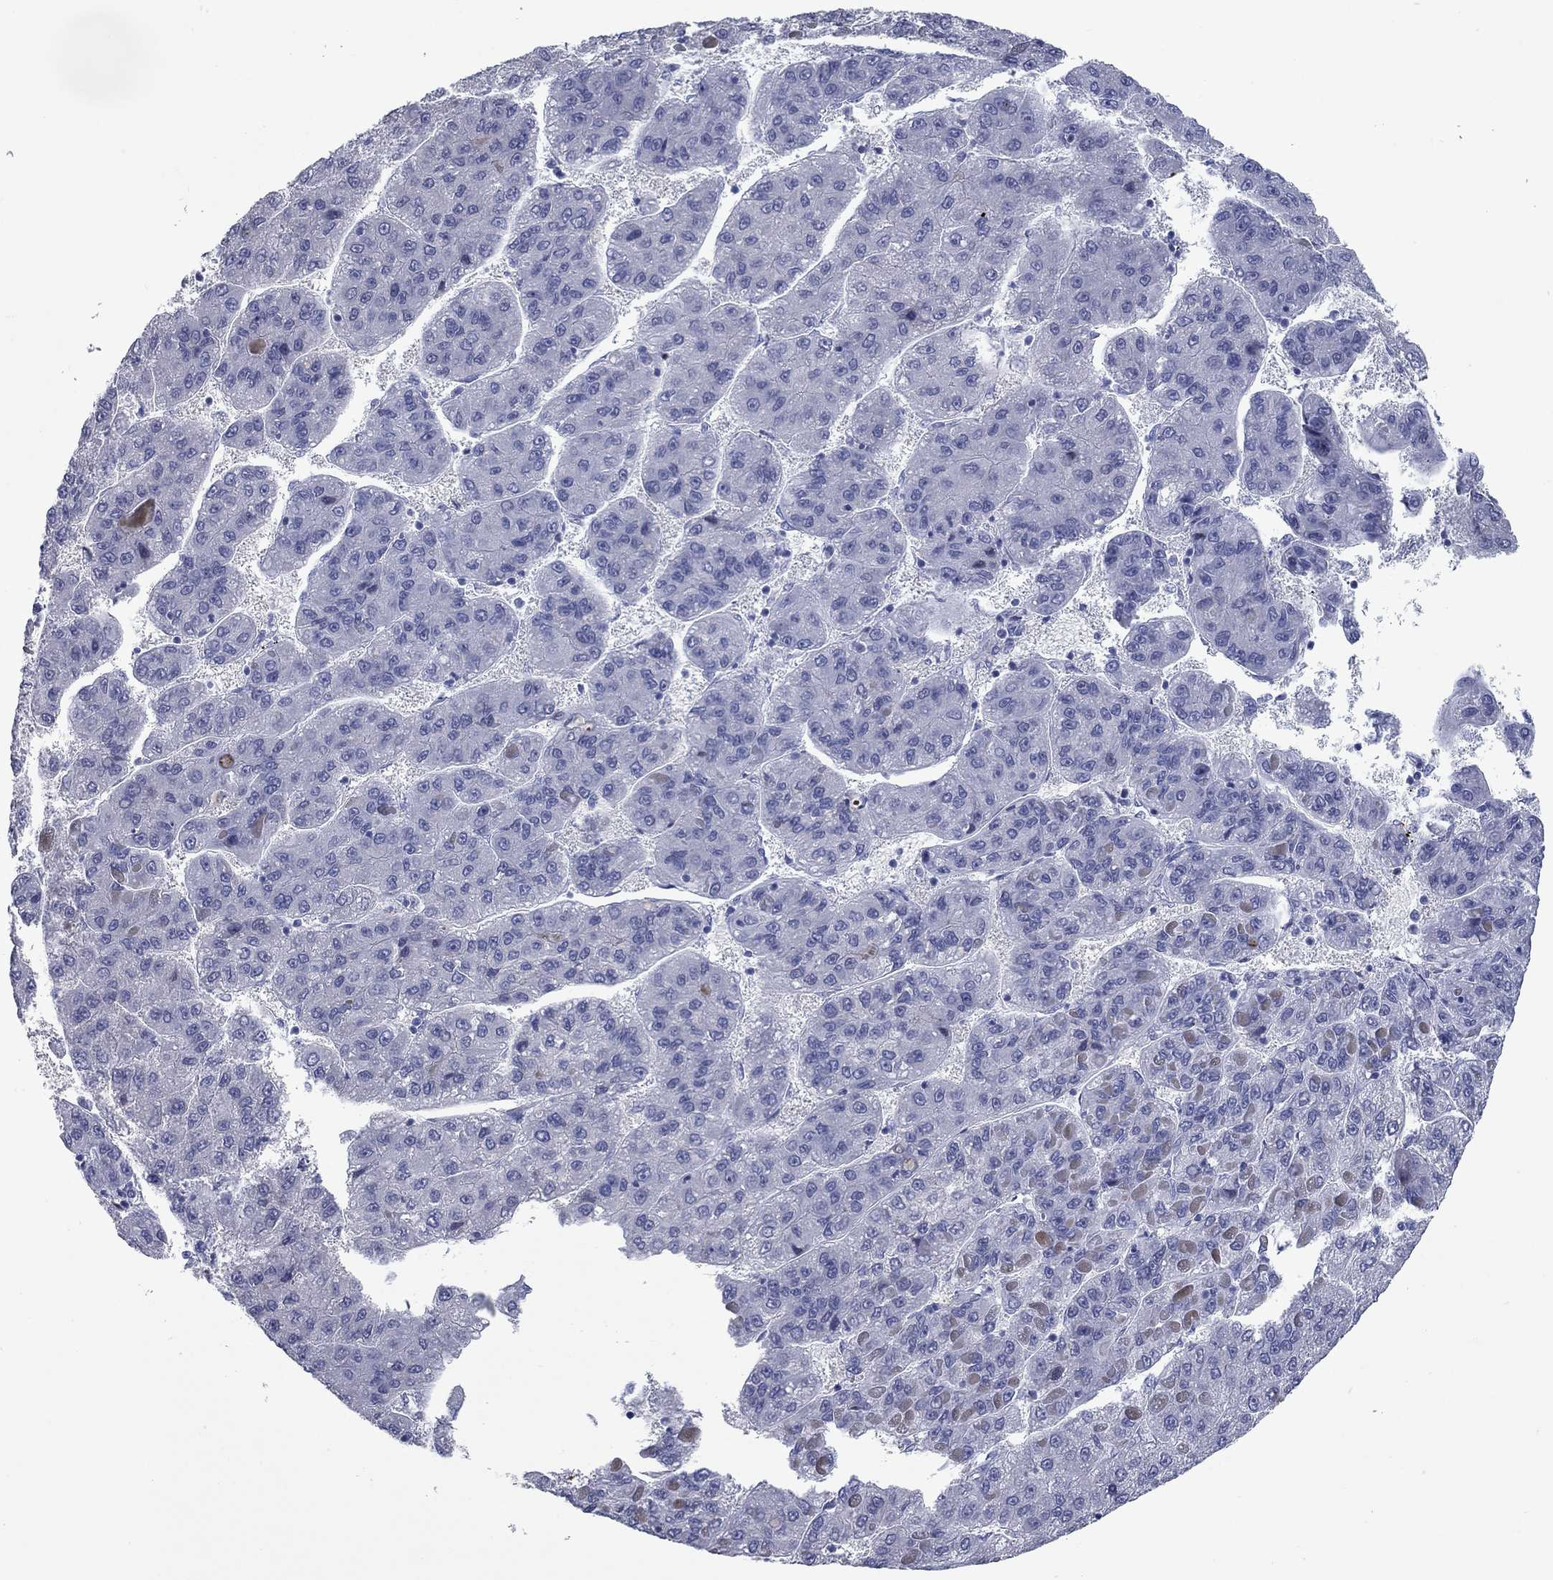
{"staining": {"intensity": "negative", "quantity": "none", "location": "none"}, "tissue": "liver cancer", "cell_type": "Tumor cells", "image_type": "cancer", "snomed": [{"axis": "morphology", "description": "Carcinoma, Hepatocellular, NOS"}, {"axis": "topography", "description": "Liver"}], "caption": "A high-resolution micrograph shows immunohistochemistry (IHC) staining of liver cancer, which reveals no significant positivity in tumor cells.", "gene": "CCNA1", "patient": {"sex": "female", "age": 82}}